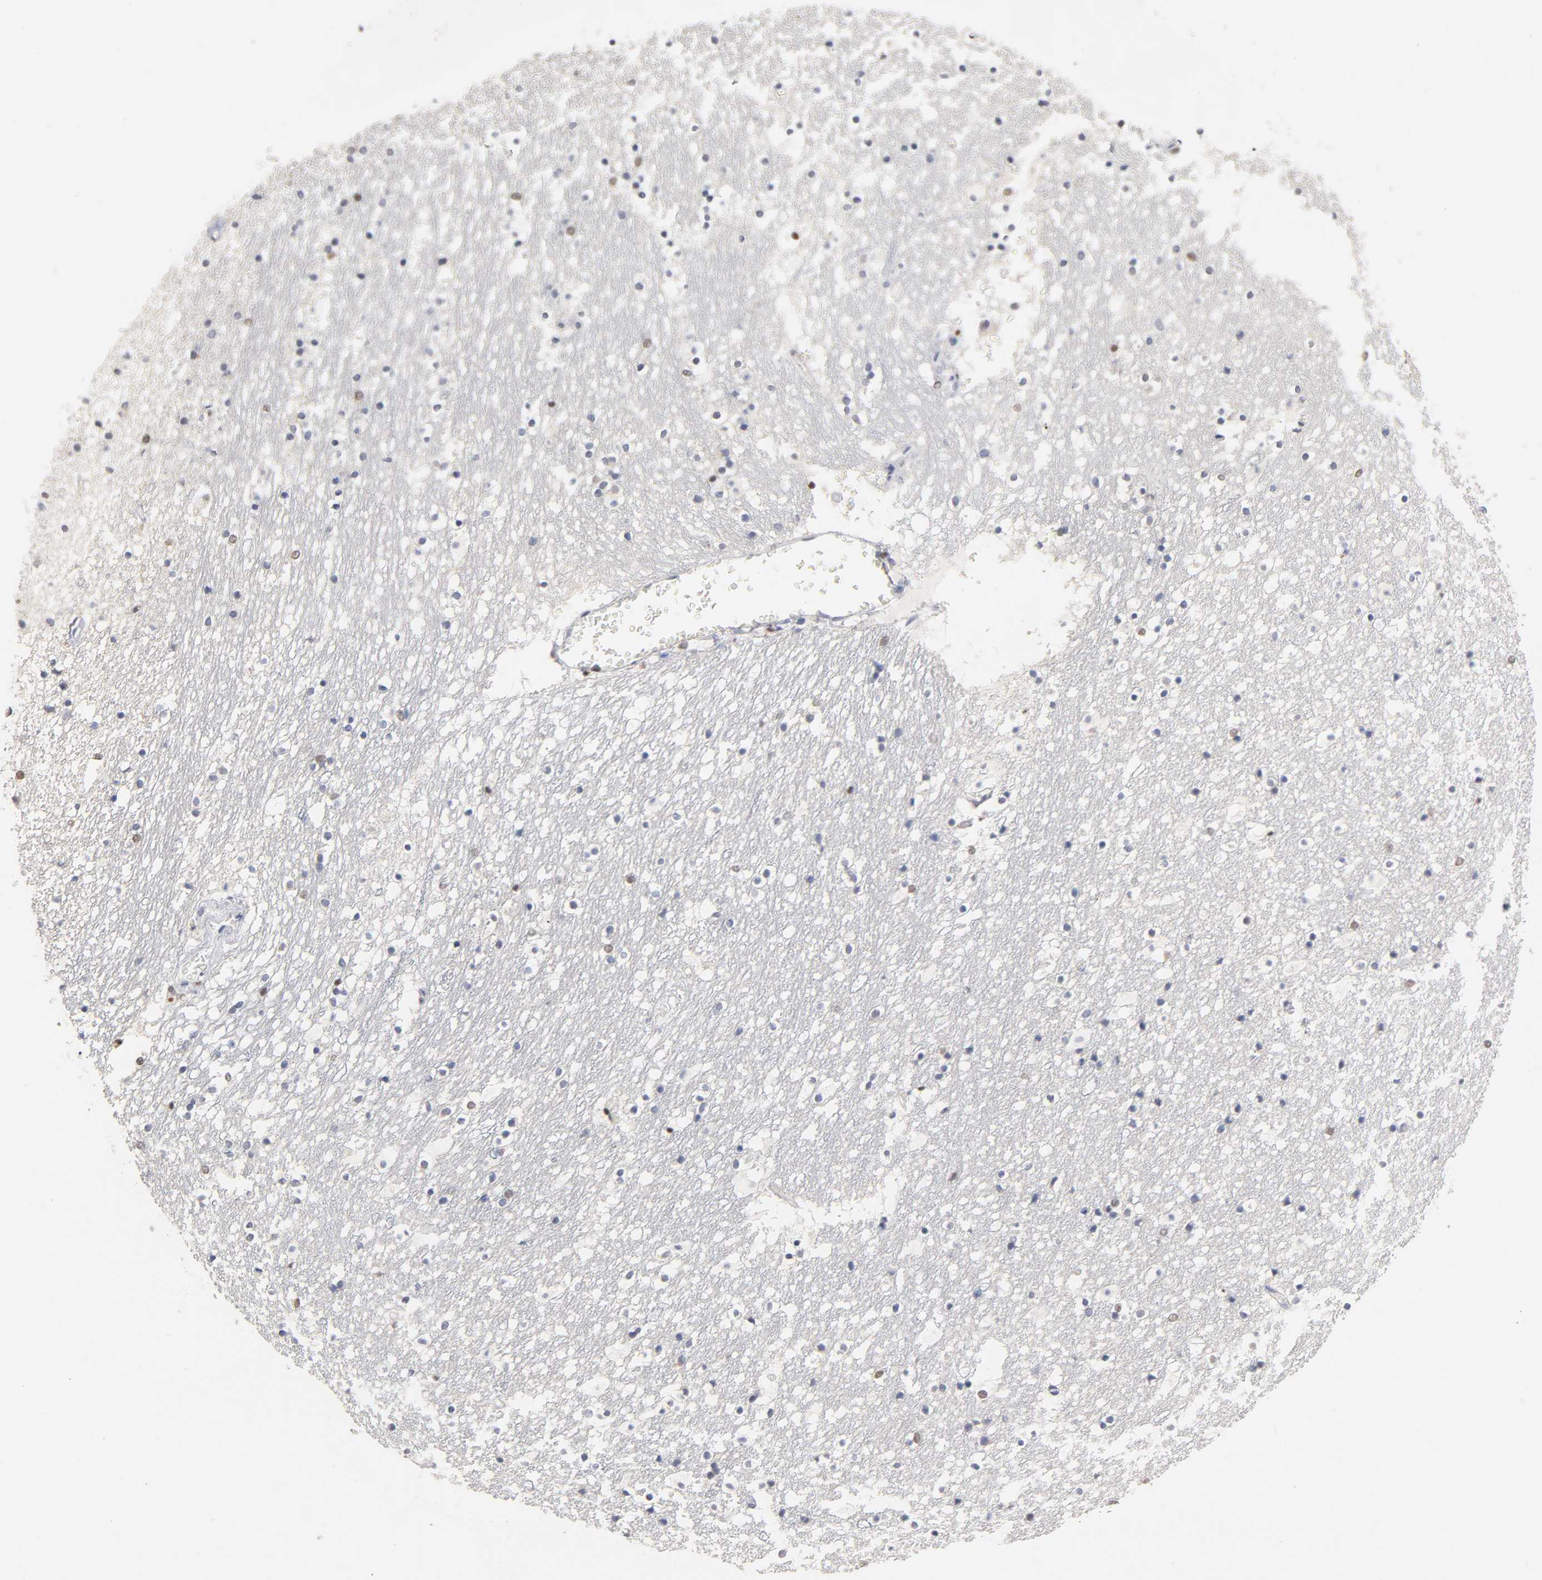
{"staining": {"intensity": "negative", "quantity": "none", "location": "none"}, "tissue": "caudate", "cell_type": "Glial cells", "image_type": "normal", "snomed": [{"axis": "morphology", "description": "Normal tissue, NOS"}, {"axis": "topography", "description": "Lateral ventricle wall"}], "caption": "Glial cells show no significant protein positivity in unremarkable caudate. (IHC, brightfield microscopy, high magnification).", "gene": "RUNX1", "patient": {"sex": "male", "age": 45}}